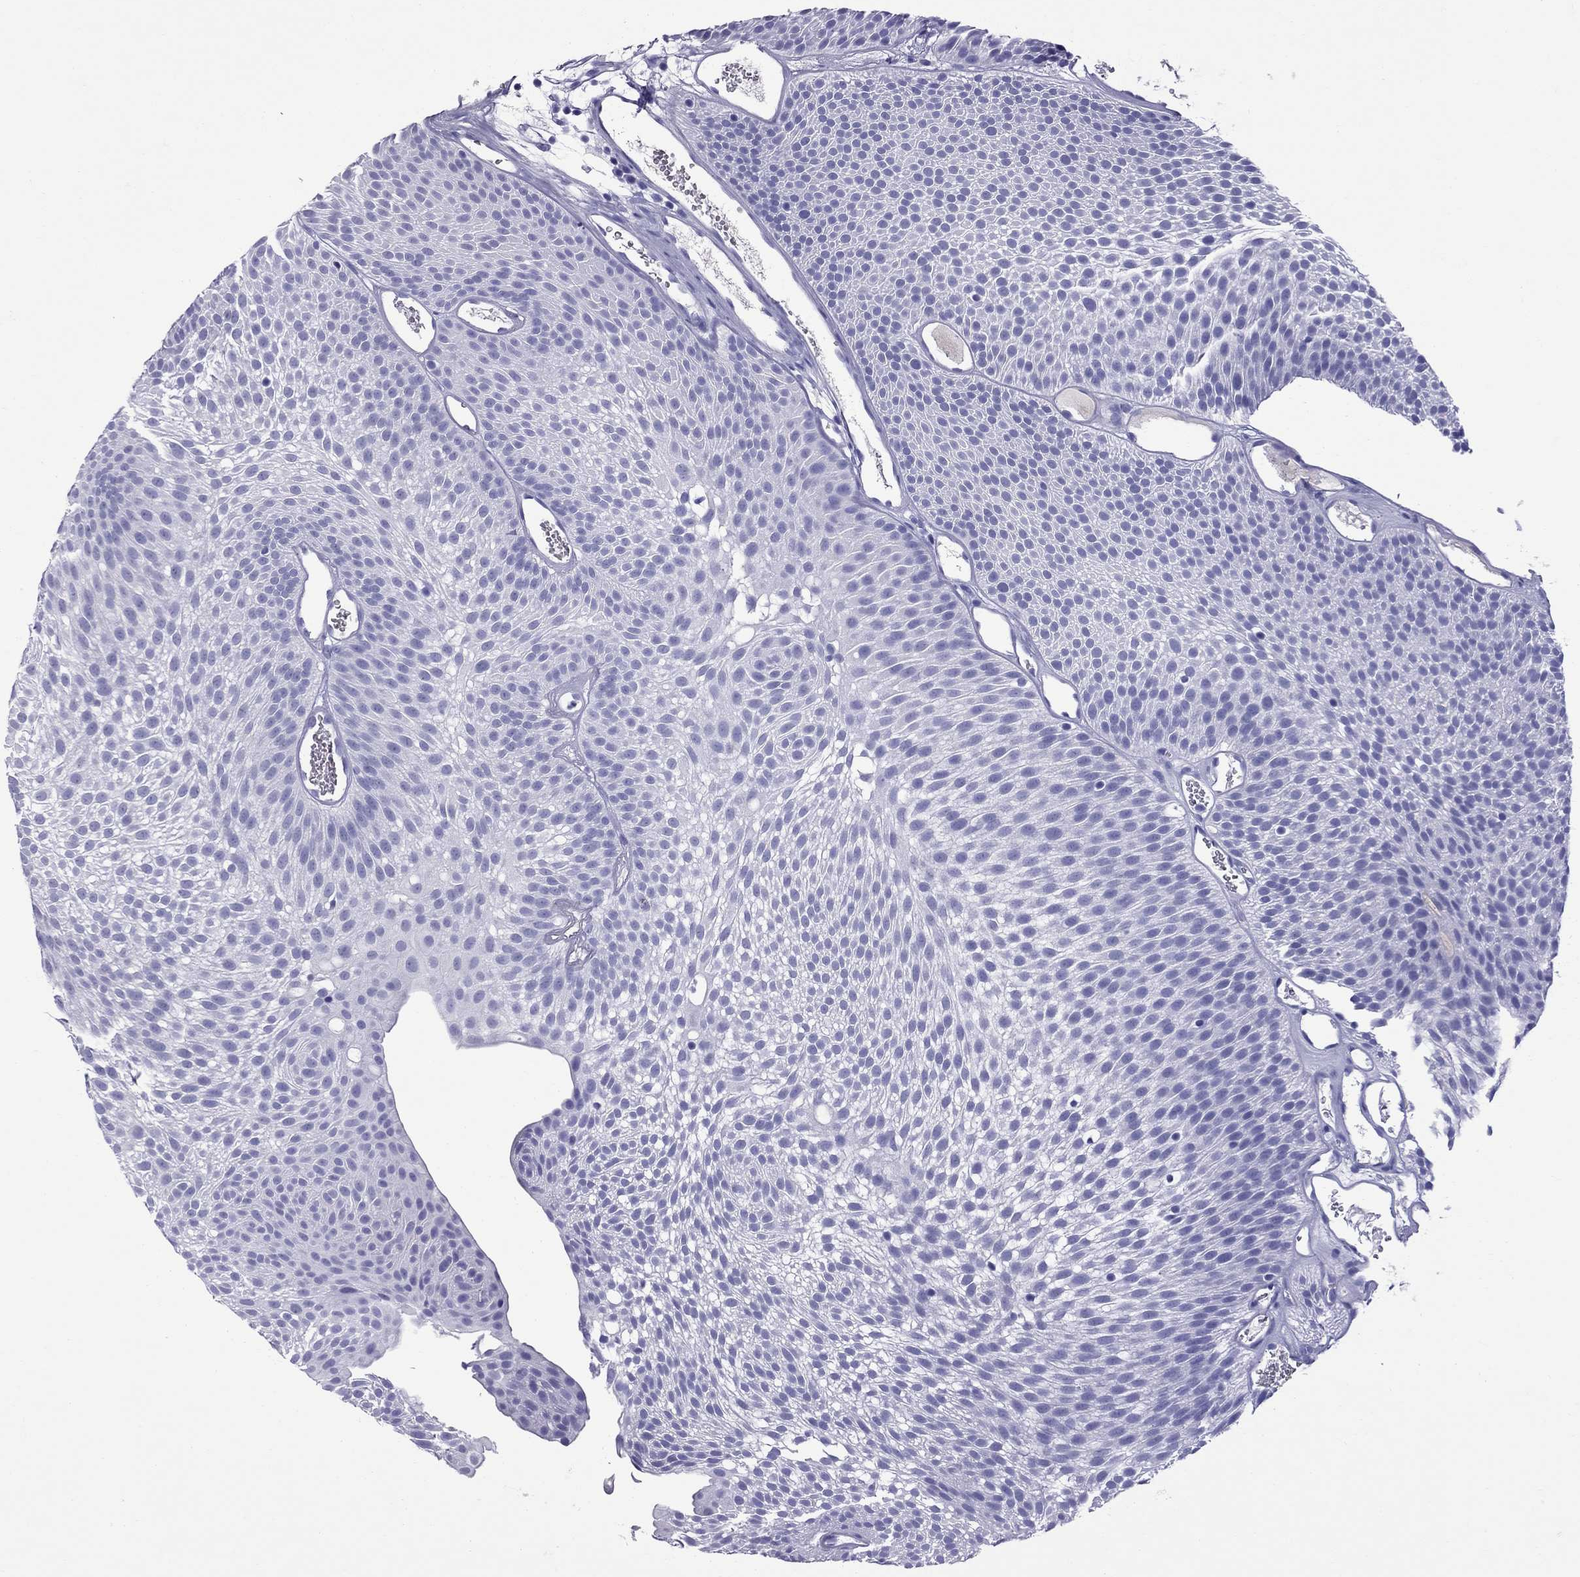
{"staining": {"intensity": "negative", "quantity": "none", "location": "none"}, "tissue": "urothelial cancer", "cell_type": "Tumor cells", "image_type": "cancer", "snomed": [{"axis": "morphology", "description": "Urothelial carcinoma, Low grade"}, {"axis": "topography", "description": "Urinary bladder"}], "caption": "This is an immunohistochemistry (IHC) histopathology image of human low-grade urothelial carcinoma. There is no positivity in tumor cells.", "gene": "SCART1", "patient": {"sex": "male", "age": 52}}